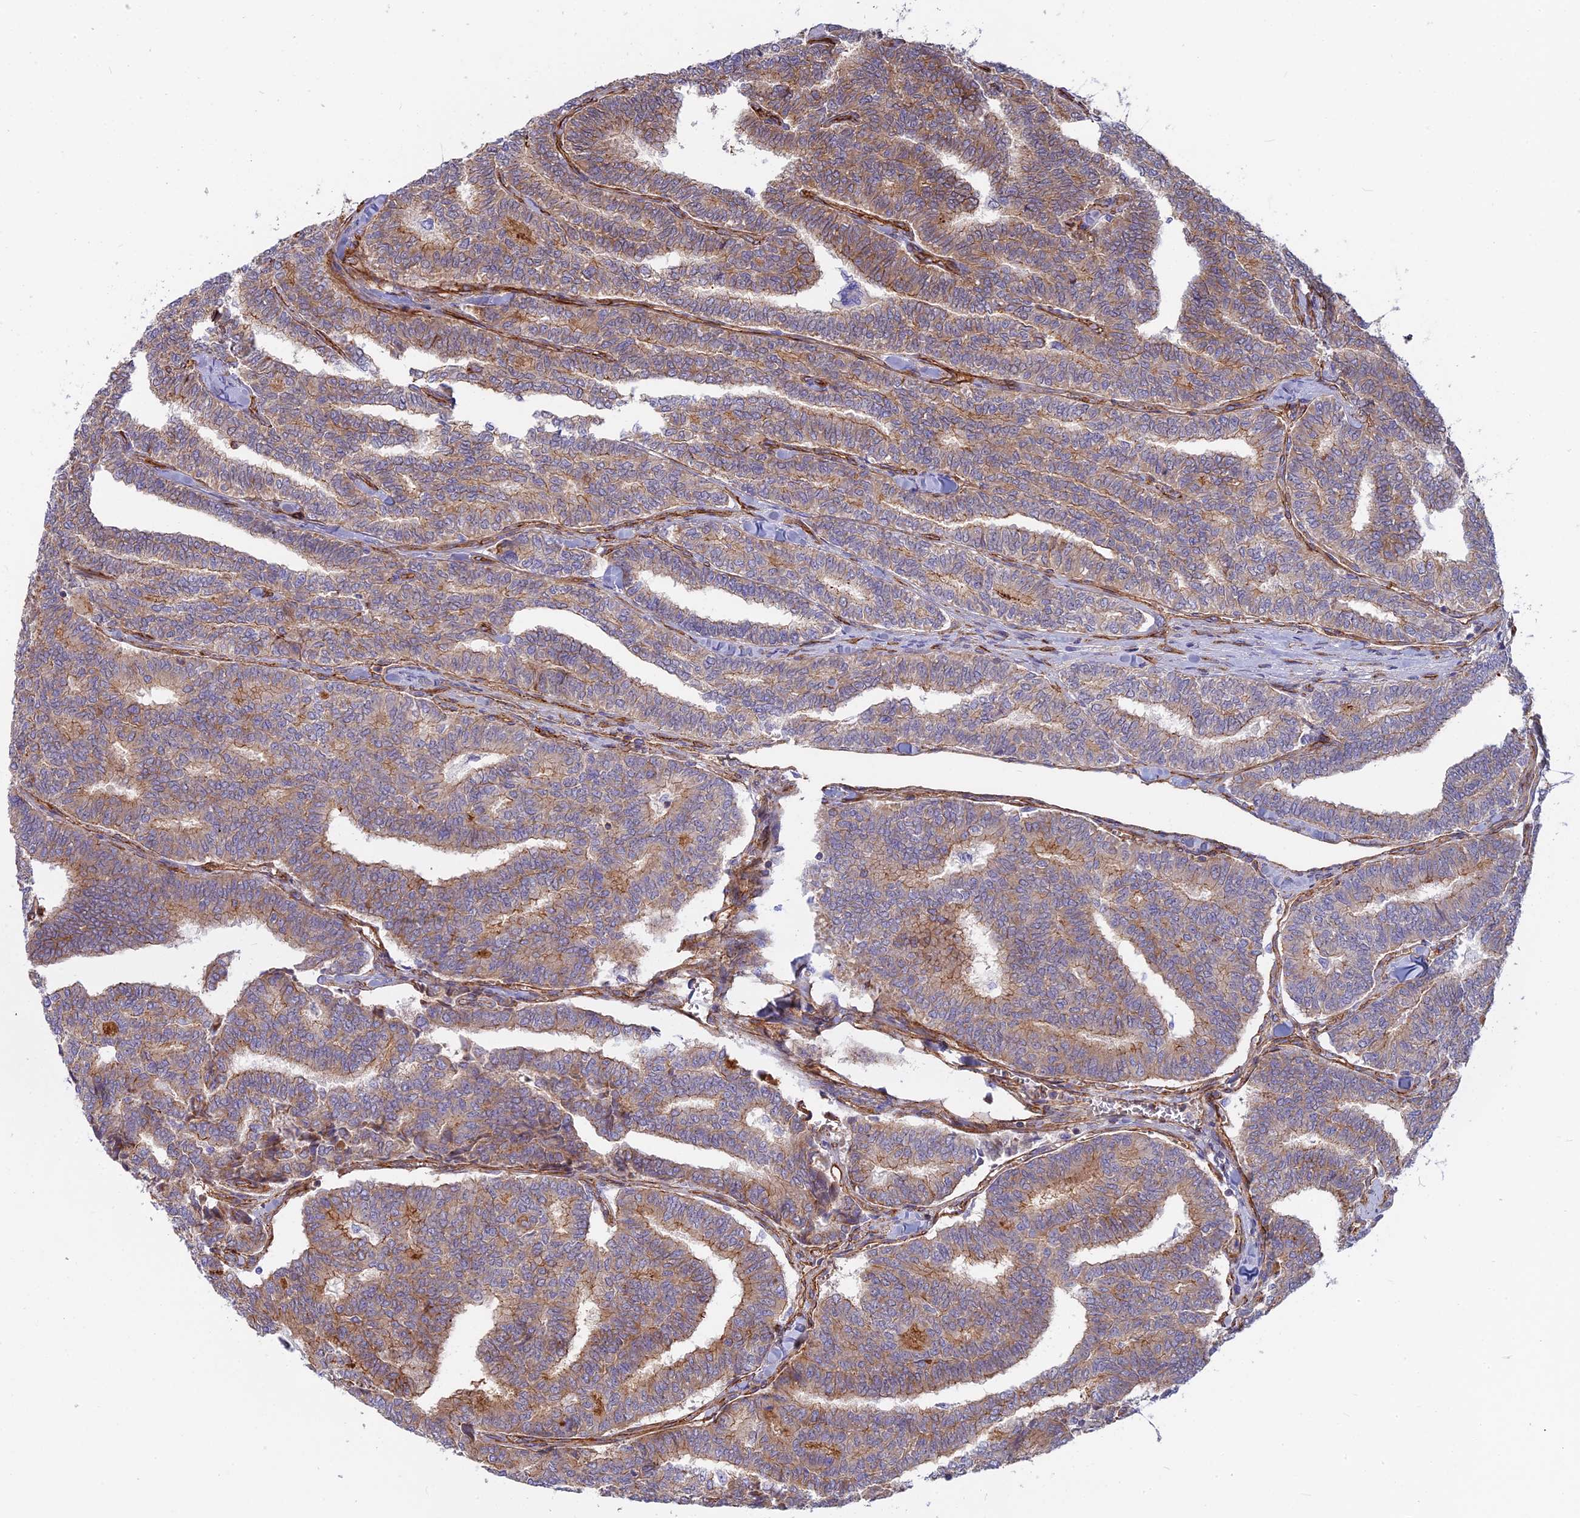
{"staining": {"intensity": "moderate", "quantity": "25%-75%", "location": "cytoplasmic/membranous"}, "tissue": "thyroid cancer", "cell_type": "Tumor cells", "image_type": "cancer", "snomed": [{"axis": "morphology", "description": "Papillary adenocarcinoma, NOS"}, {"axis": "topography", "description": "Thyroid gland"}], "caption": "Protein staining demonstrates moderate cytoplasmic/membranous staining in approximately 25%-75% of tumor cells in thyroid cancer (papillary adenocarcinoma).", "gene": "CNBD2", "patient": {"sex": "female", "age": 35}}